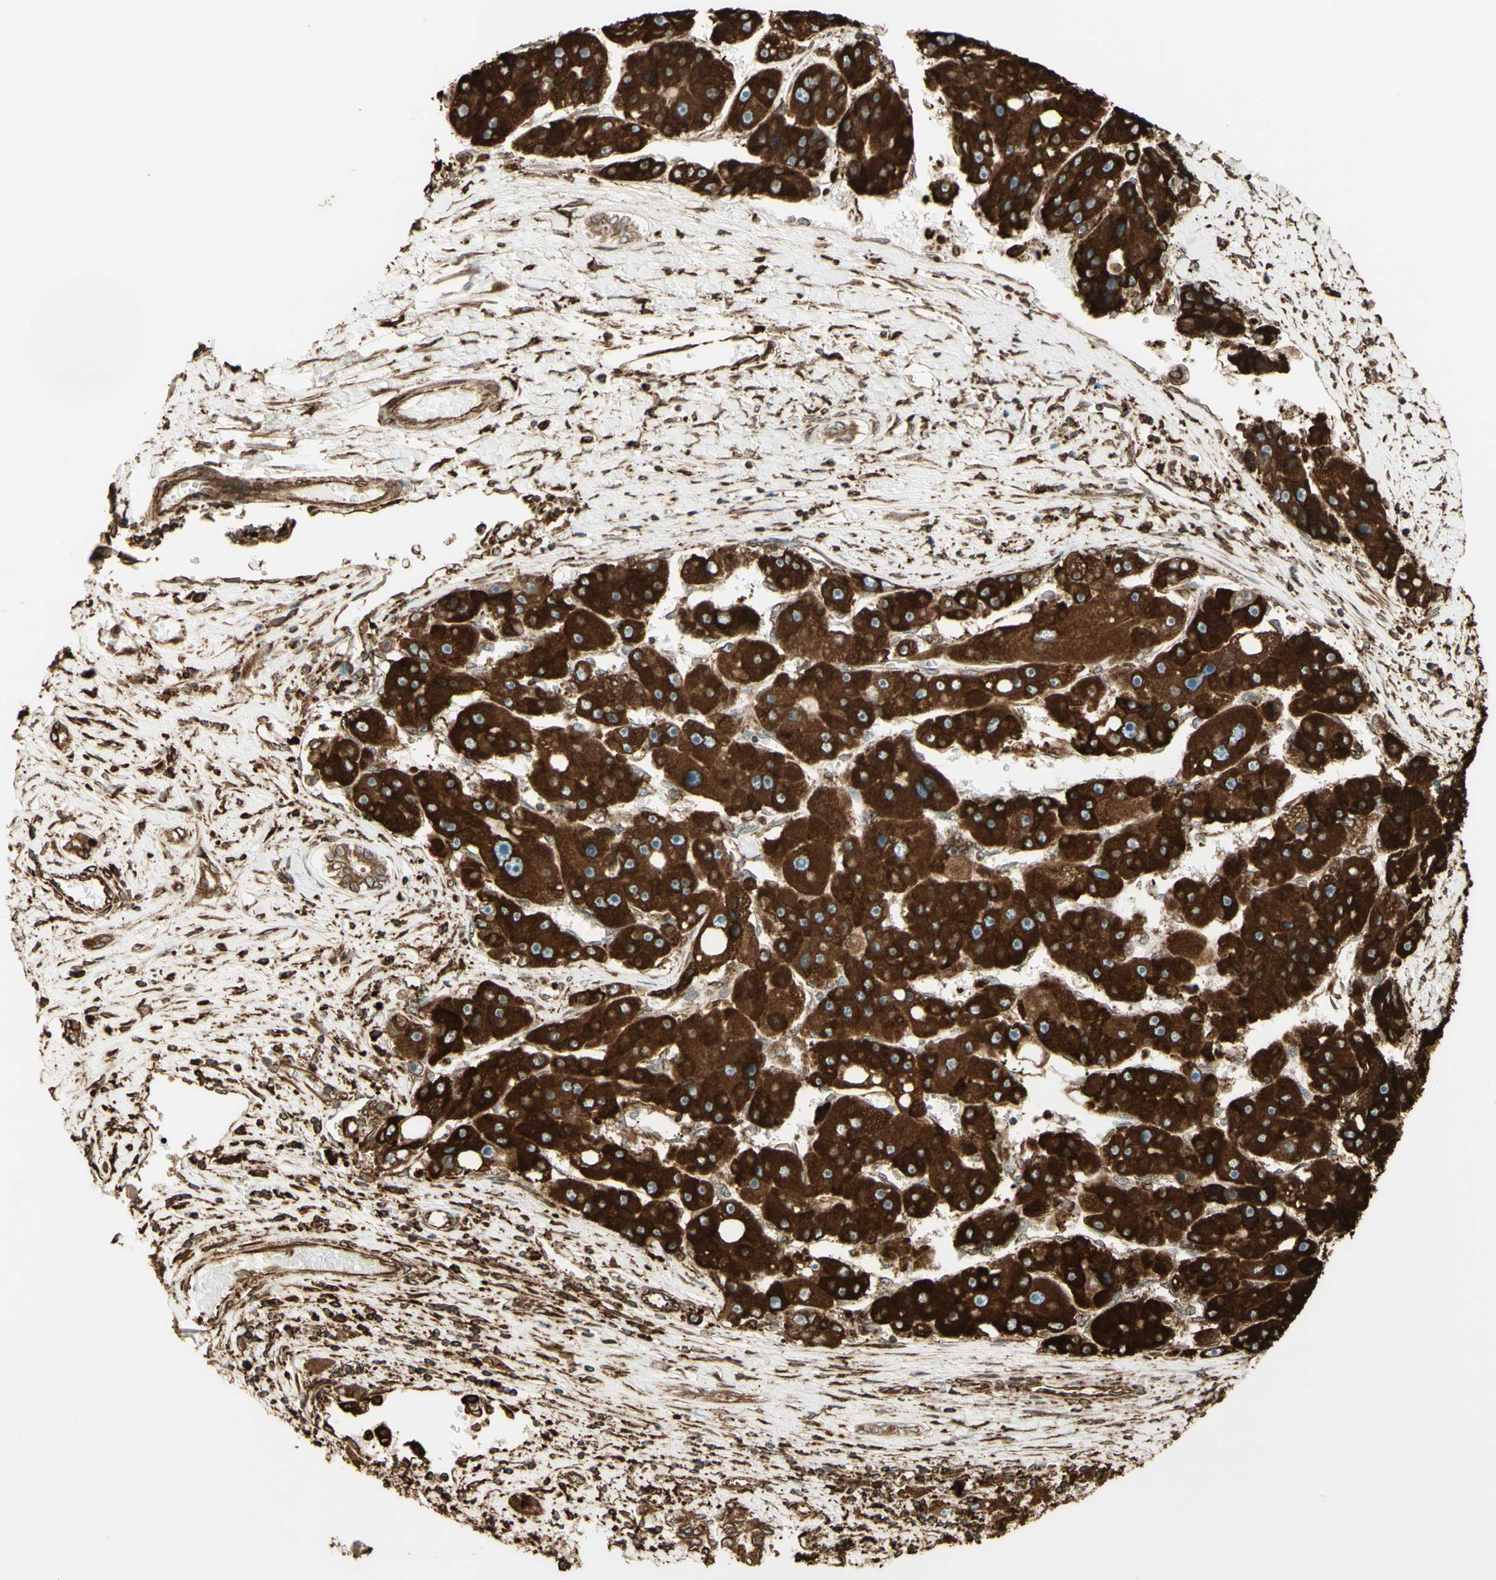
{"staining": {"intensity": "strong", "quantity": ">75%", "location": "cytoplasmic/membranous"}, "tissue": "liver cancer", "cell_type": "Tumor cells", "image_type": "cancer", "snomed": [{"axis": "morphology", "description": "Carcinoma, Hepatocellular, NOS"}, {"axis": "topography", "description": "Liver"}], "caption": "Liver hepatocellular carcinoma tissue demonstrates strong cytoplasmic/membranous expression in approximately >75% of tumor cells", "gene": "CANX", "patient": {"sex": "female", "age": 61}}